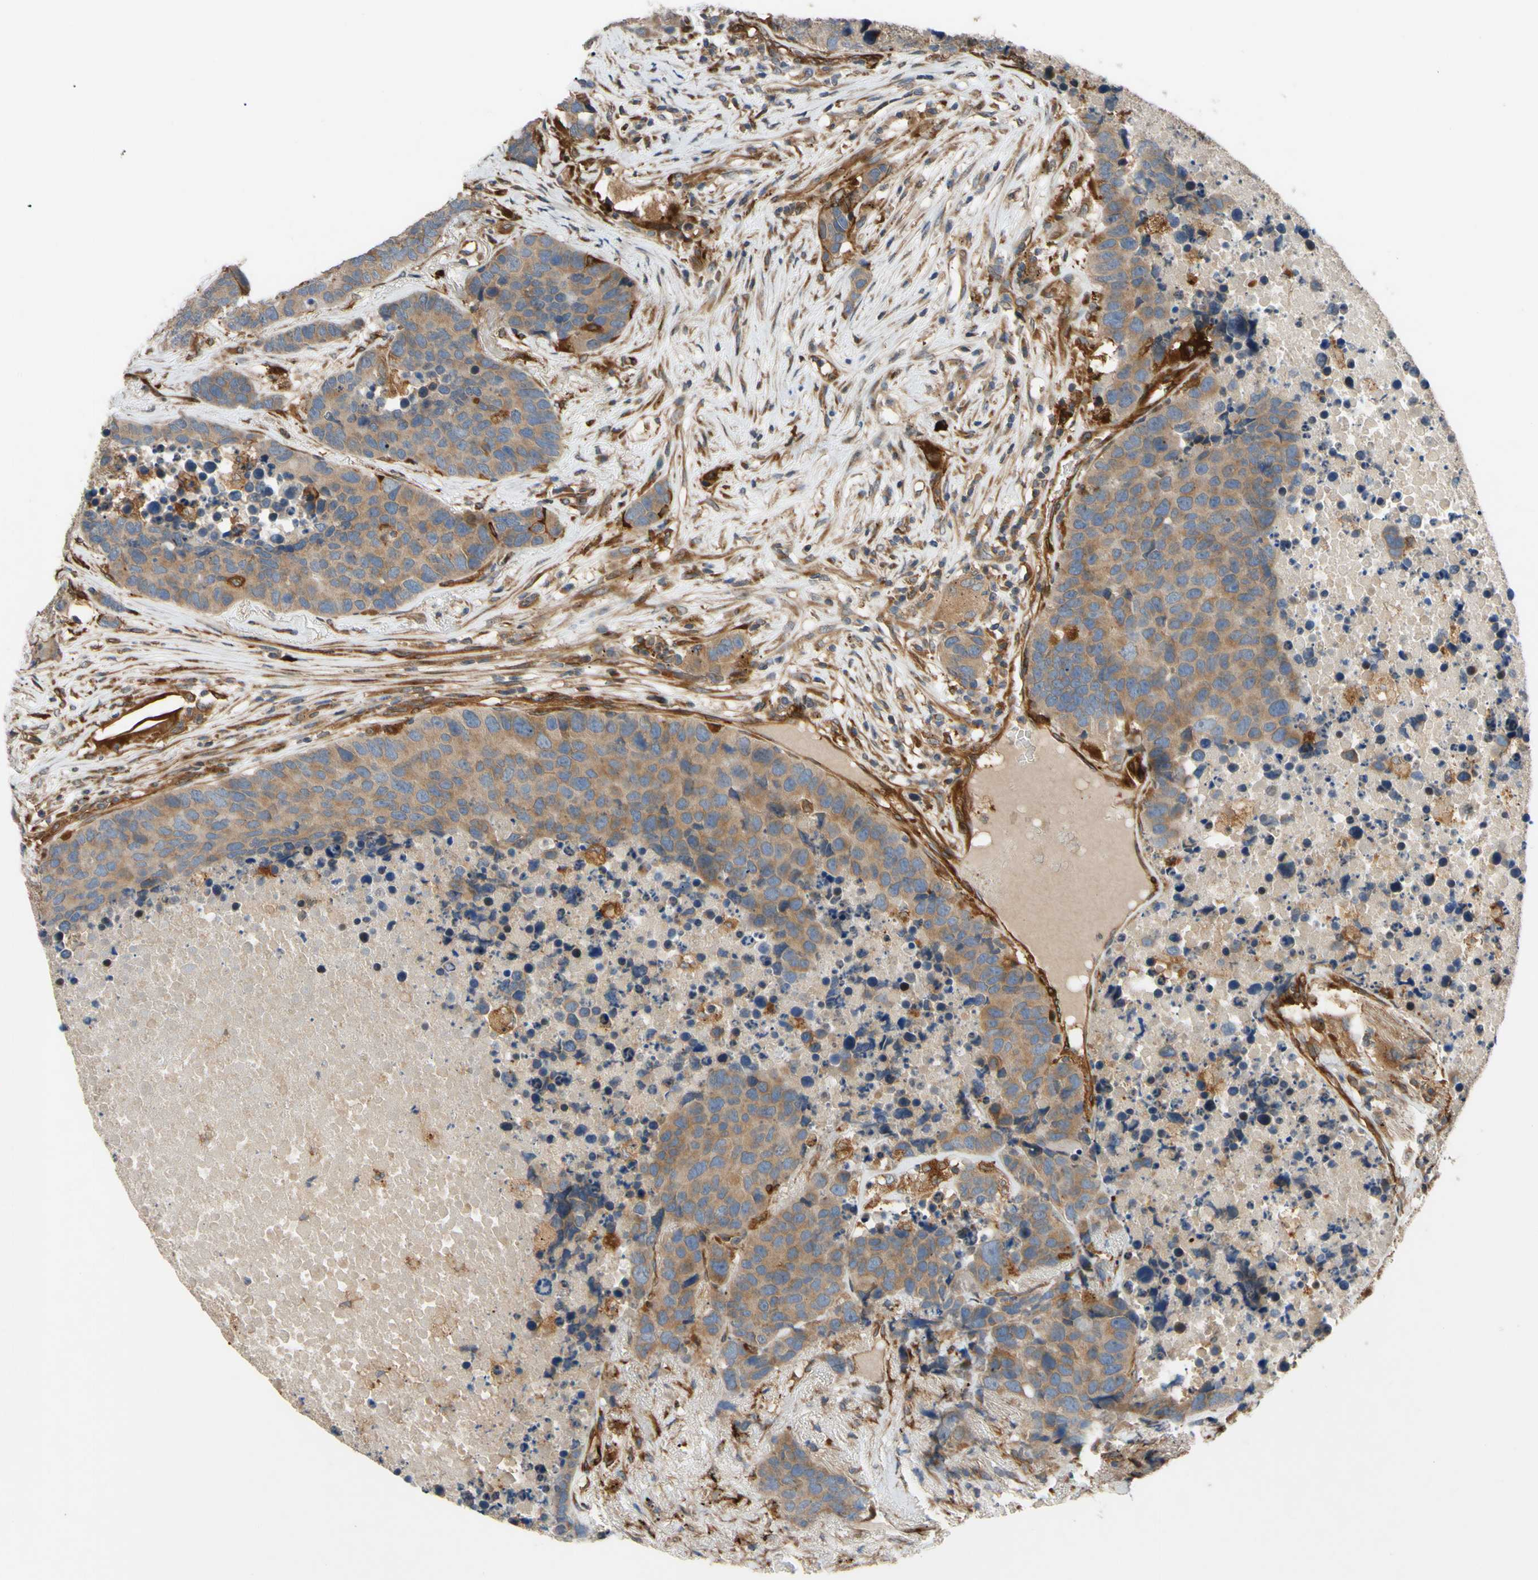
{"staining": {"intensity": "moderate", "quantity": ">75%", "location": "cytoplasmic/membranous"}, "tissue": "carcinoid", "cell_type": "Tumor cells", "image_type": "cancer", "snomed": [{"axis": "morphology", "description": "Carcinoid, malignant, NOS"}, {"axis": "topography", "description": "Lung"}], "caption": "The image displays a brown stain indicating the presence of a protein in the cytoplasmic/membranous of tumor cells in carcinoid.", "gene": "SPTLC1", "patient": {"sex": "male", "age": 60}}